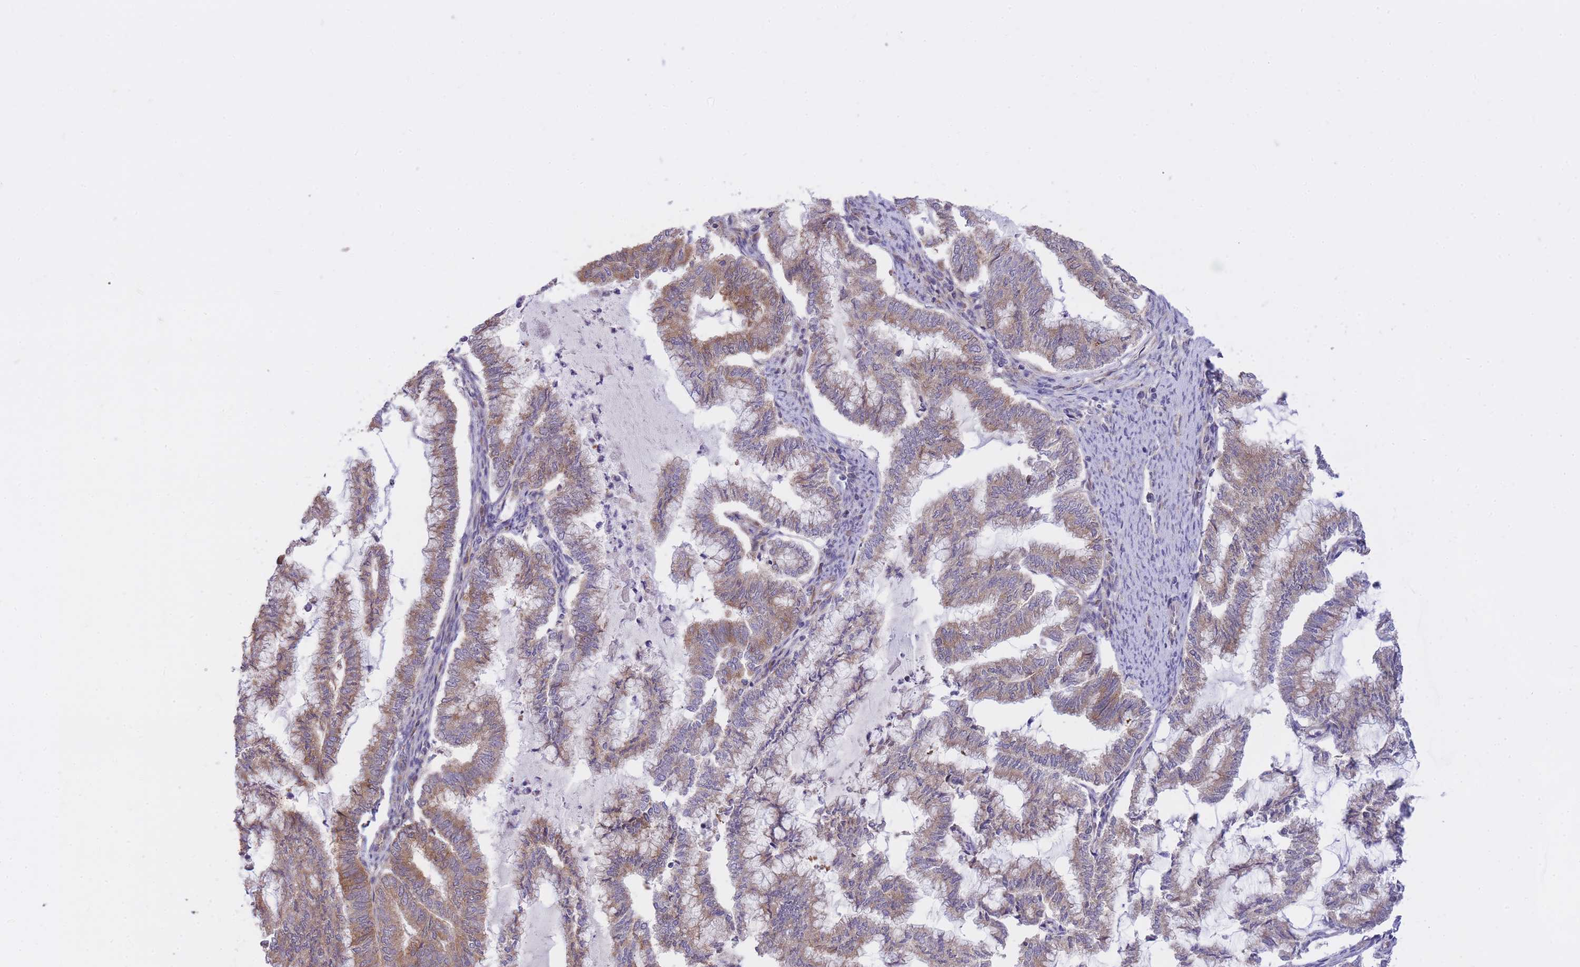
{"staining": {"intensity": "moderate", "quantity": "25%-75%", "location": "cytoplasmic/membranous"}, "tissue": "endometrial cancer", "cell_type": "Tumor cells", "image_type": "cancer", "snomed": [{"axis": "morphology", "description": "Adenocarcinoma, NOS"}, {"axis": "topography", "description": "Endometrium"}], "caption": "There is medium levels of moderate cytoplasmic/membranous expression in tumor cells of endometrial cancer (adenocarcinoma), as demonstrated by immunohistochemical staining (brown color).", "gene": "EXOSC8", "patient": {"sex": "female", "age": 79}}